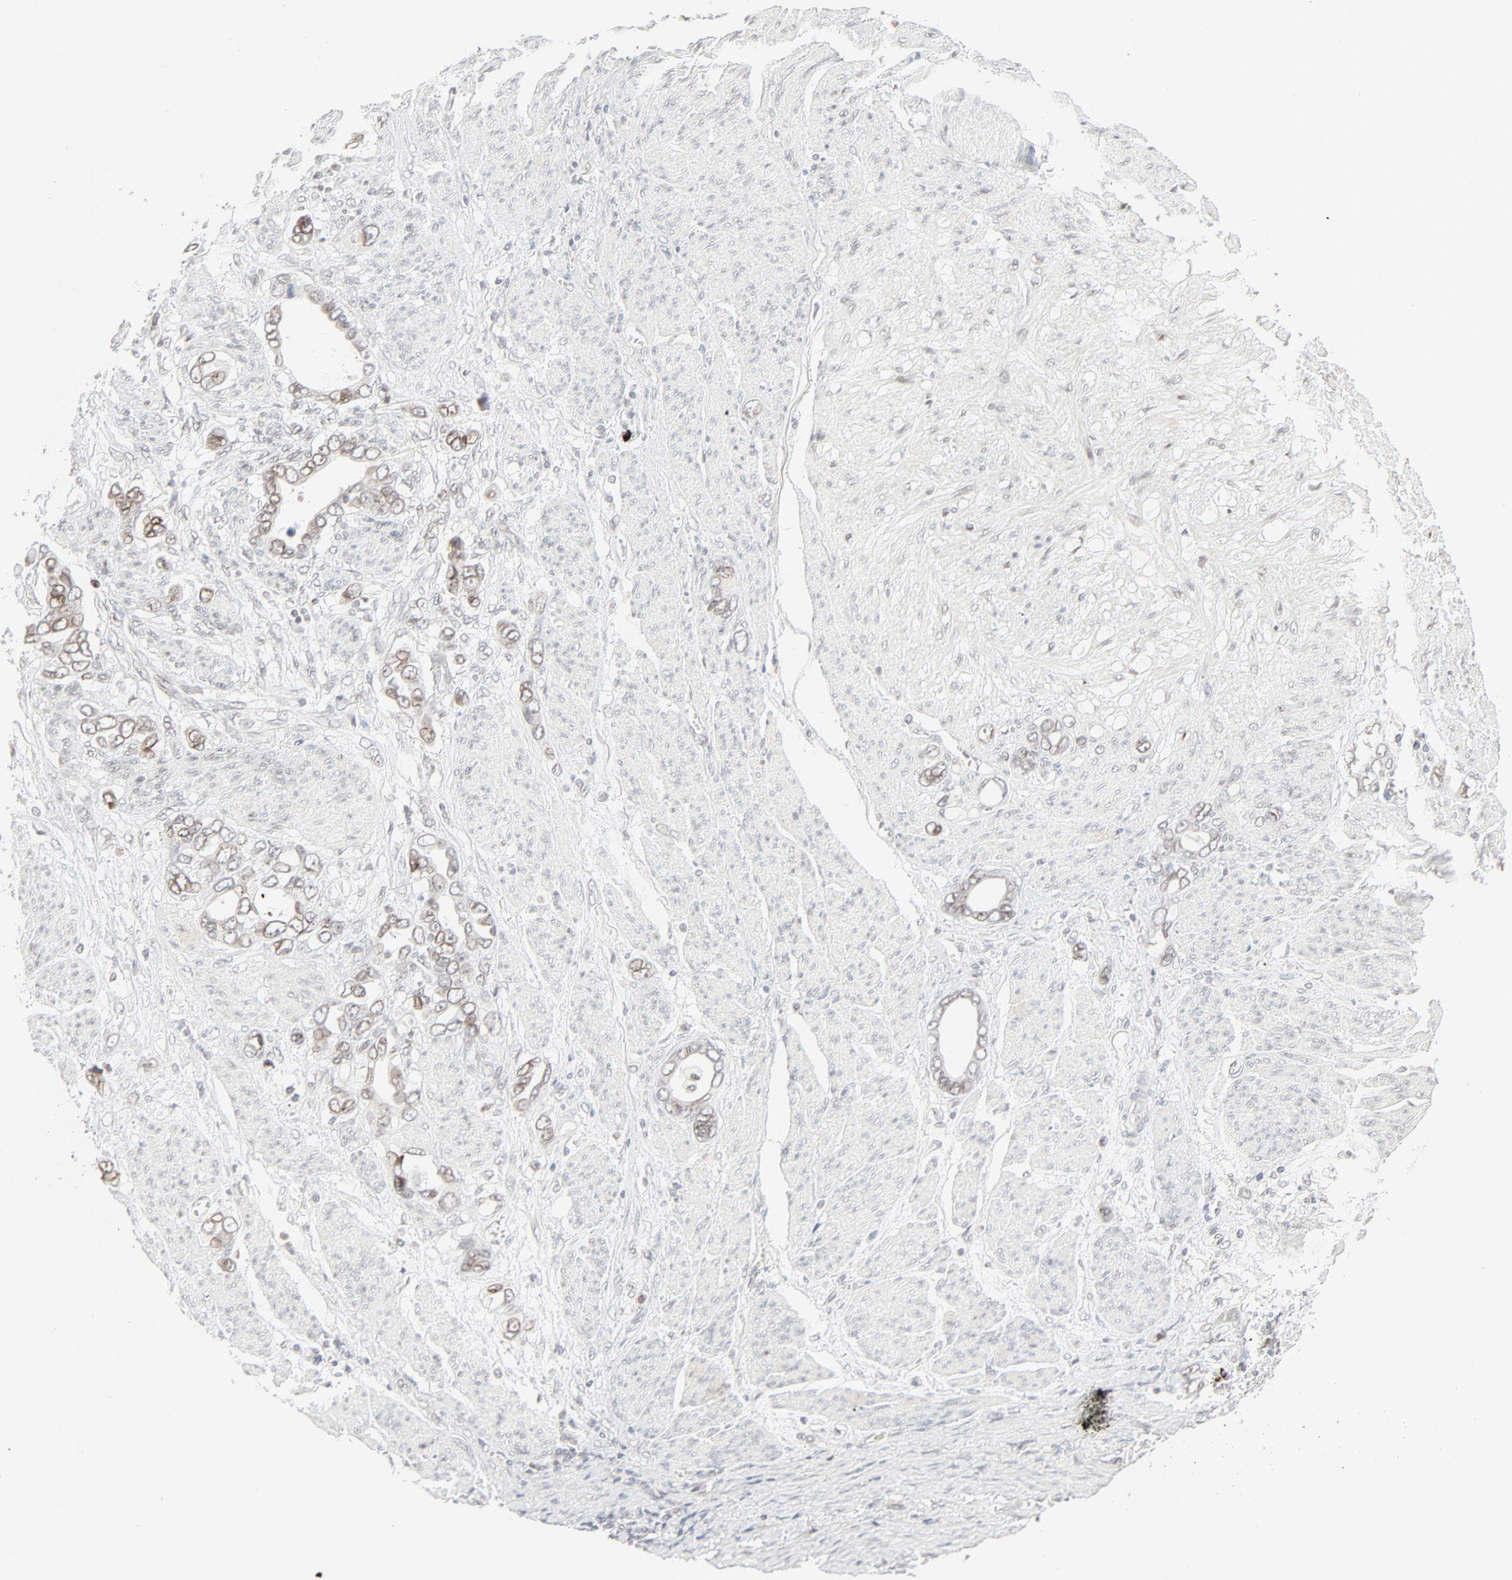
{"staining": {"intensity": "weak", "quantity": ">75%", "location": "cytoplasmic/membranous,nuclear"}, "tissue": "stomach cancer", "cell_type": "Tumor cells", "image_type": "cancer", "snomed": [{"axis": "morphology", "description": "Adenocarcinoma, NOS"}, {"axis": "topography", "description": "Stomach"}], "caption": "A high-resolution histopathology image shows IHC staining of stomach adenocarcinoma, which demonstrates weak cytoplasmic/membranous and nuclear expression in approximately >75% of tumor cells. (brown staining indicates protein expression, while blue staining denotes nuclei).", "gene": "MAD1L1", "patient": {"sex": "male", "age": 78}}